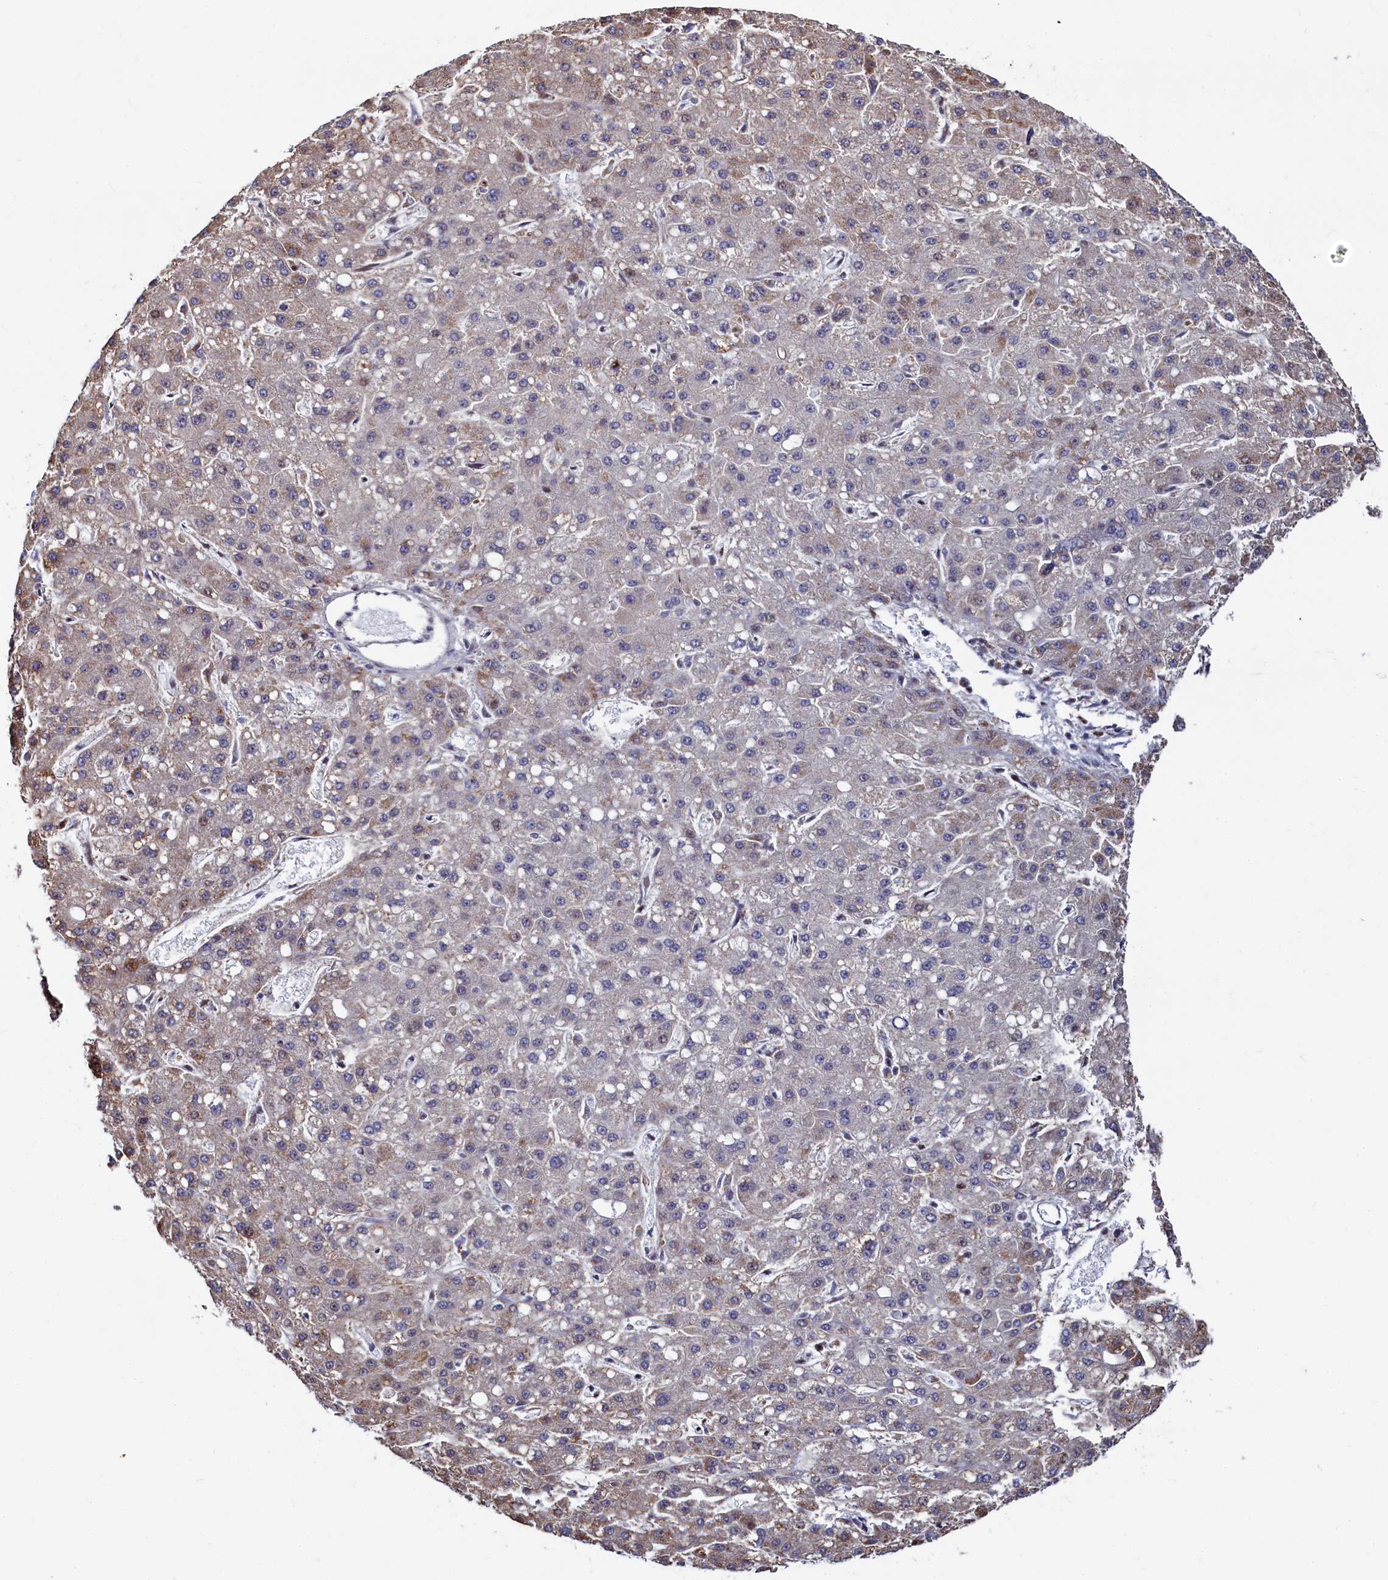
{"staining": {"intensity": "weak", "quantity": "<25%", "location": "cytoplasmic/membranous"}, "tissue": "liver cancer", "cell_type": "Tumor cells", "image_type": "cancer", "snomed": [{"axis": "morphology", "description": "Carcinoma, Hepatocellular, NOS"}, {"axis": "topography", "description": "Liver"}], "caption": "The histopathology image demonstrates no staining of tumor cells in hepatocellular carcinoma (liver).", "gene": "HDGFL3", "patient": {"sex": "male", "age": 67}}